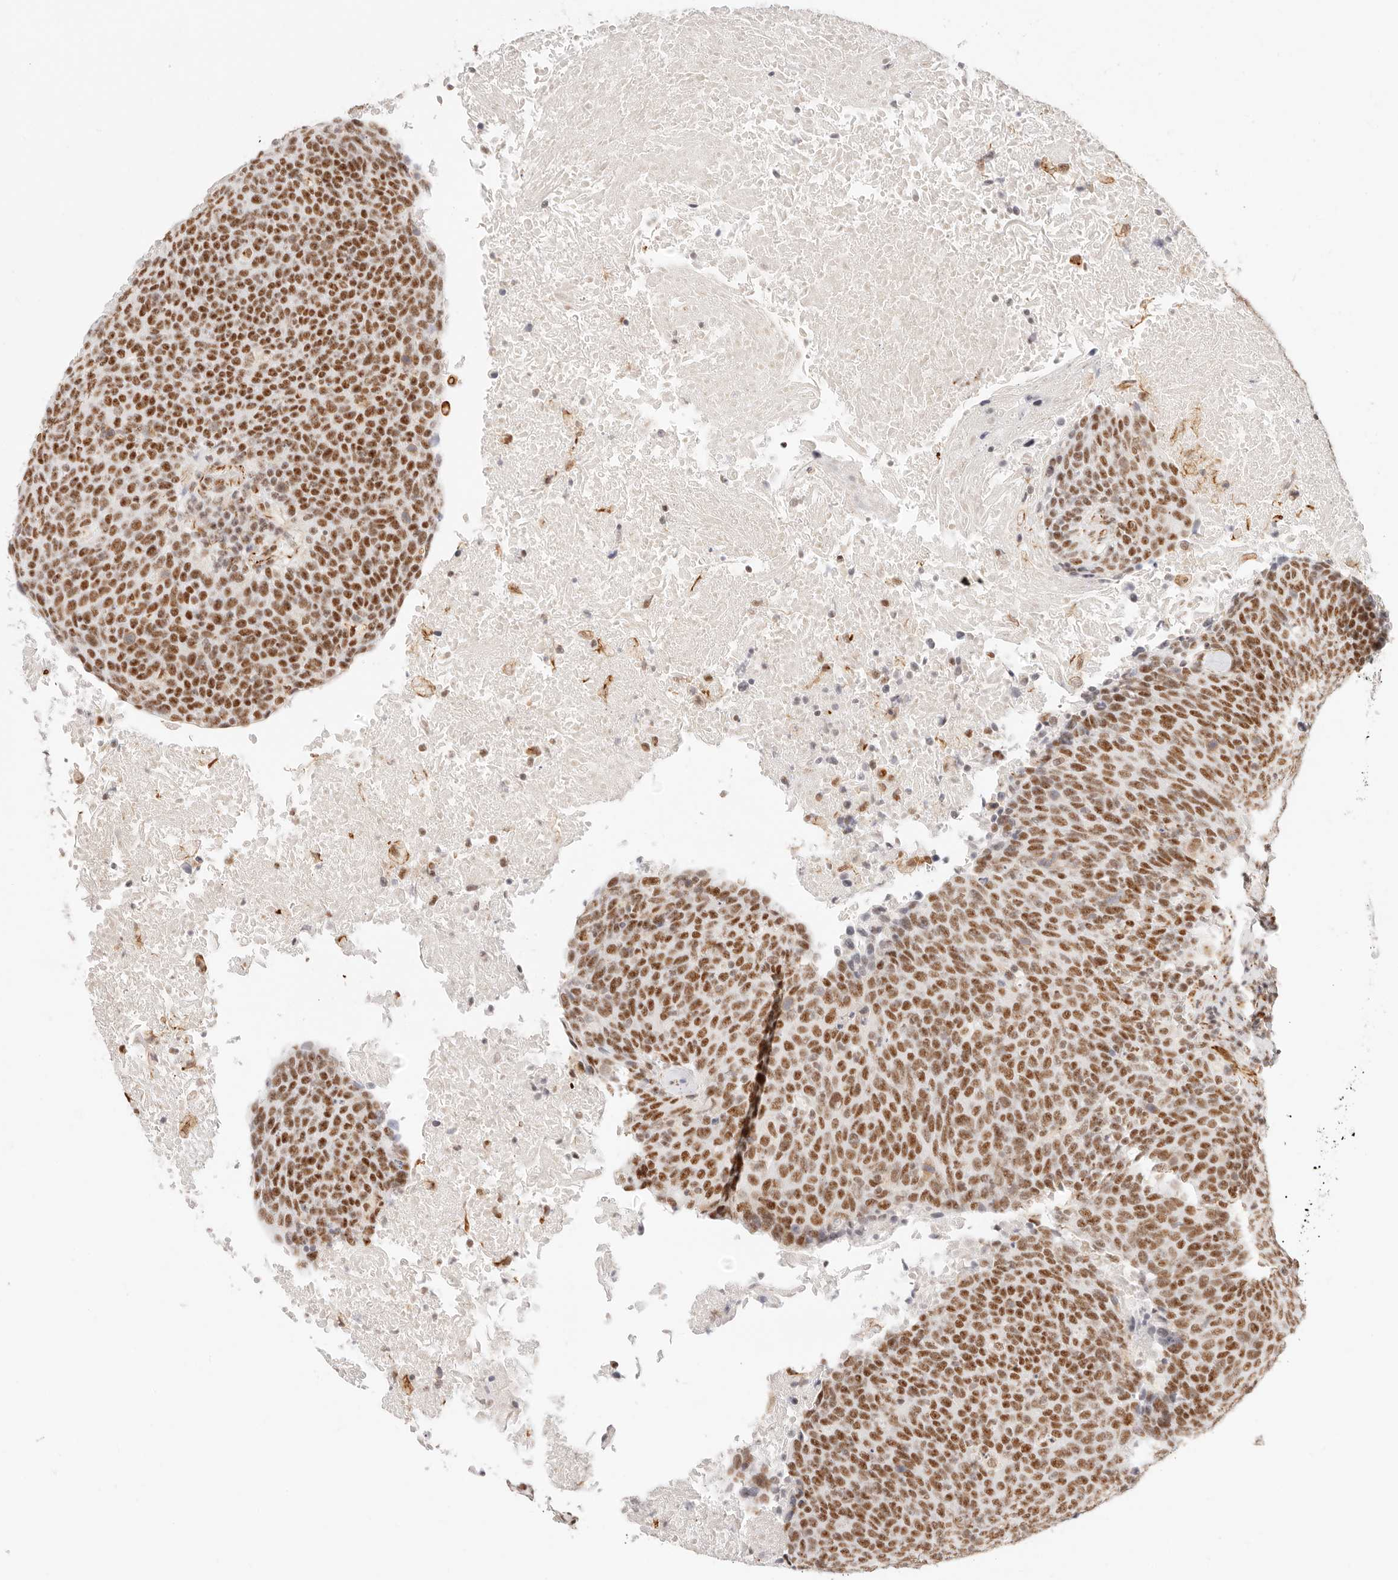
{"staining": {"intensity": "strong", "quantity": ">75%", "location": "nuclear"}, "tissue": "head and neck cancer", "cell_type": "Tumor cells", "image_type": "cancer", "snomed": [{"axis": "morphology", "description": "Squamous cell carcinoma, NOS"}, {"axis": "morphology", "description": "Squamous cell carcinoma, metastatic, NOS"}, {"axis": "topography", "description": "Lymph node"}, {"axis": "topography", "description": "Head-Neck"}], "caption": "Immunohistochemistry (IHC) (DAB (3,3'-diaminobenzidine)) staining of human head and neck metastatic squamous cell carcinoma reveals strong nuclear protein positivity in approximately >75% of tumor cells. Immunohistochemistry (IHC) stains the protein of interest in brown and the nuclei are stained blue.", "gene": "ZC3H11A", "patient": {"sex": "male", "age": 62}}